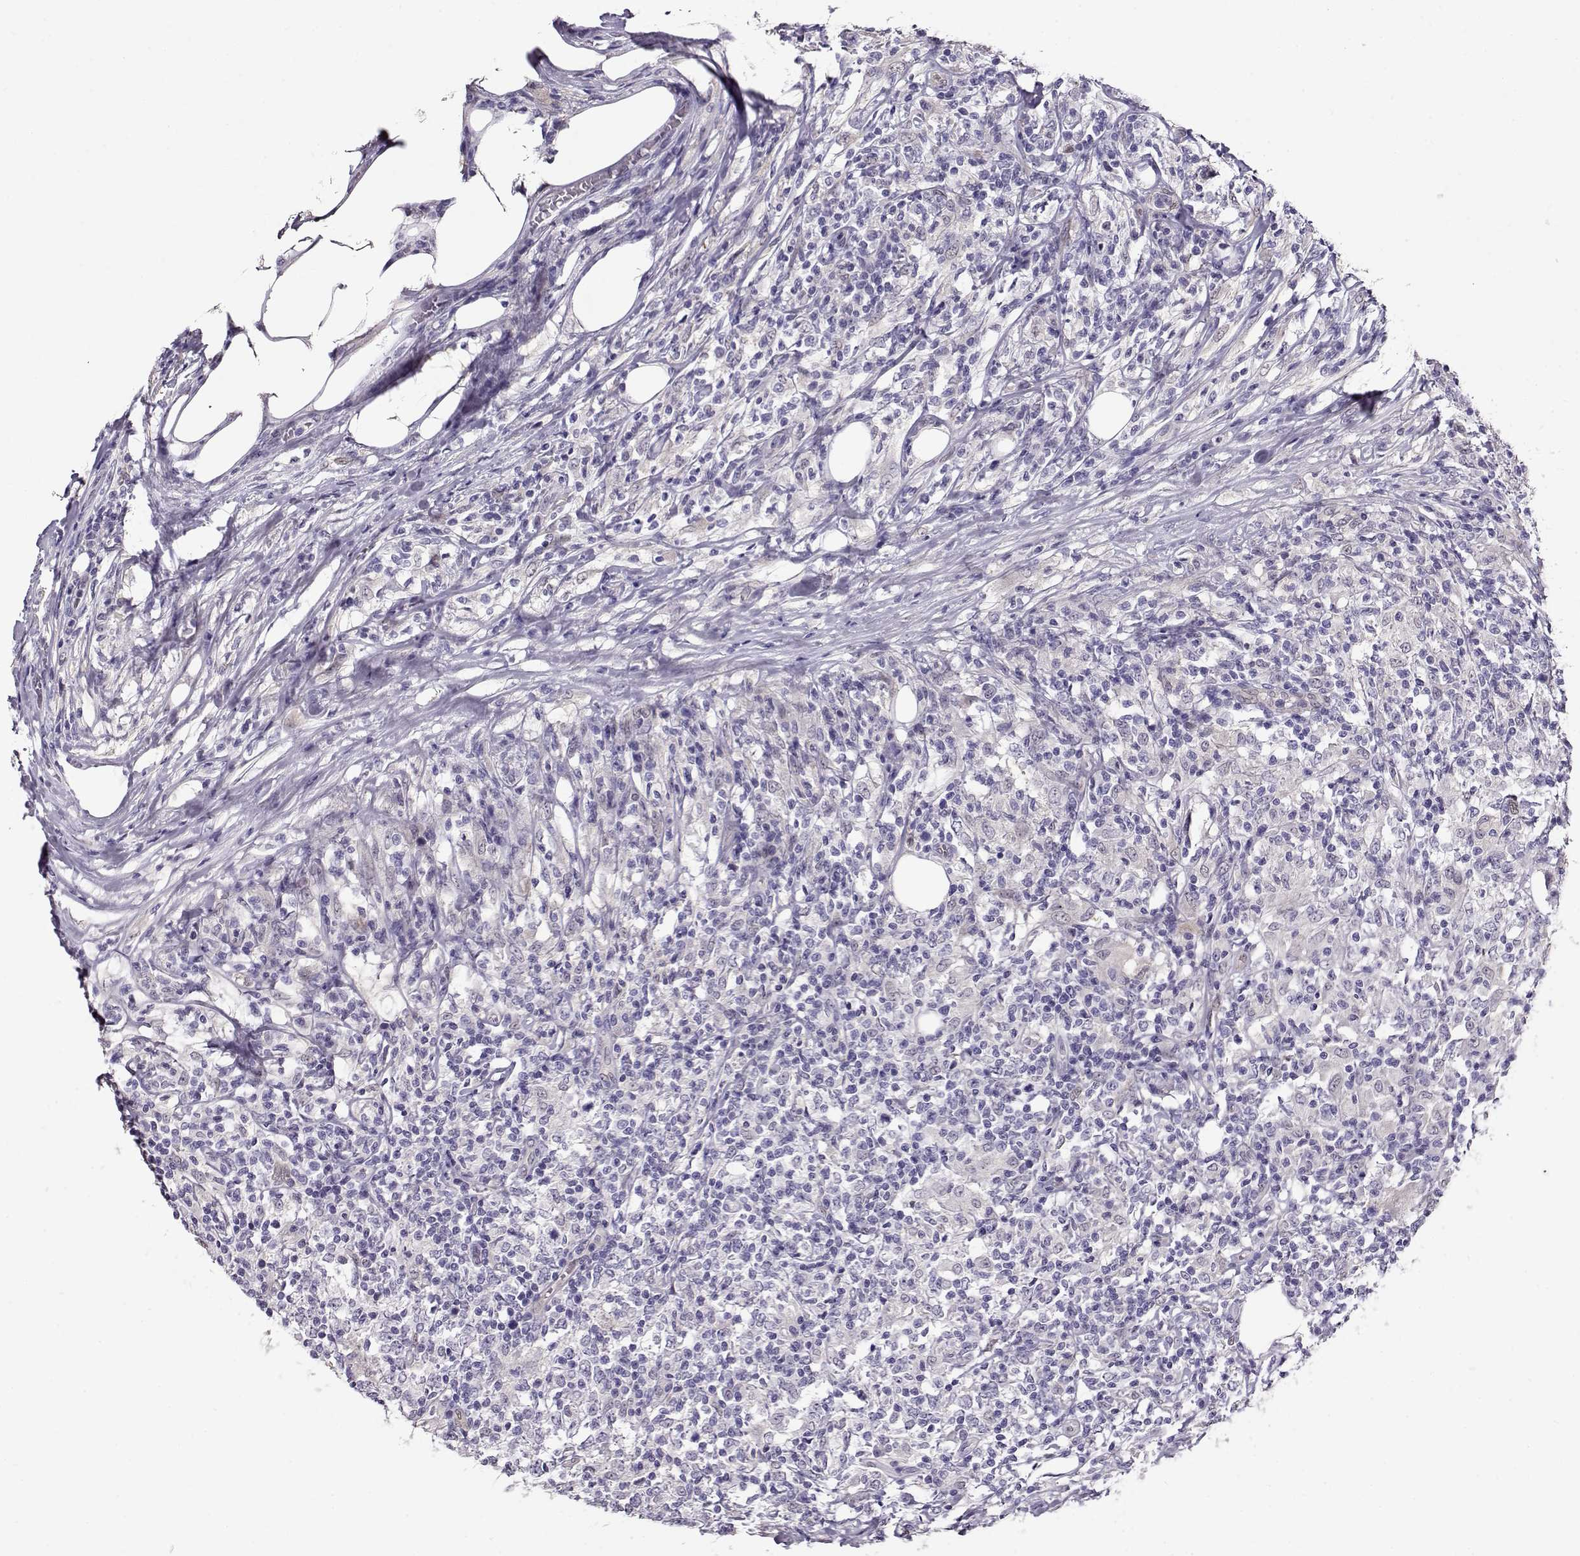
{"staining": {"intensity": "negative", "quantity": "none", "location": "none"}, "tissue": "lymphoma", "cell_type": "Tumor cells", "image_type": "cancer", "snomed": [{"axis": "morphology", "description": "Malignant lymphoma, non-Hodgkin's type, High grade"}, {"axis": "topography", "description": "Lymph node"}], "caption": "High-grade malignant lymphoma, non-Hodgkin's type was stained to show a protein in brown. There is no significant expression in tumor cells.", "gene": "CCR8", "patient": {"sex": "female", "age": 84}}